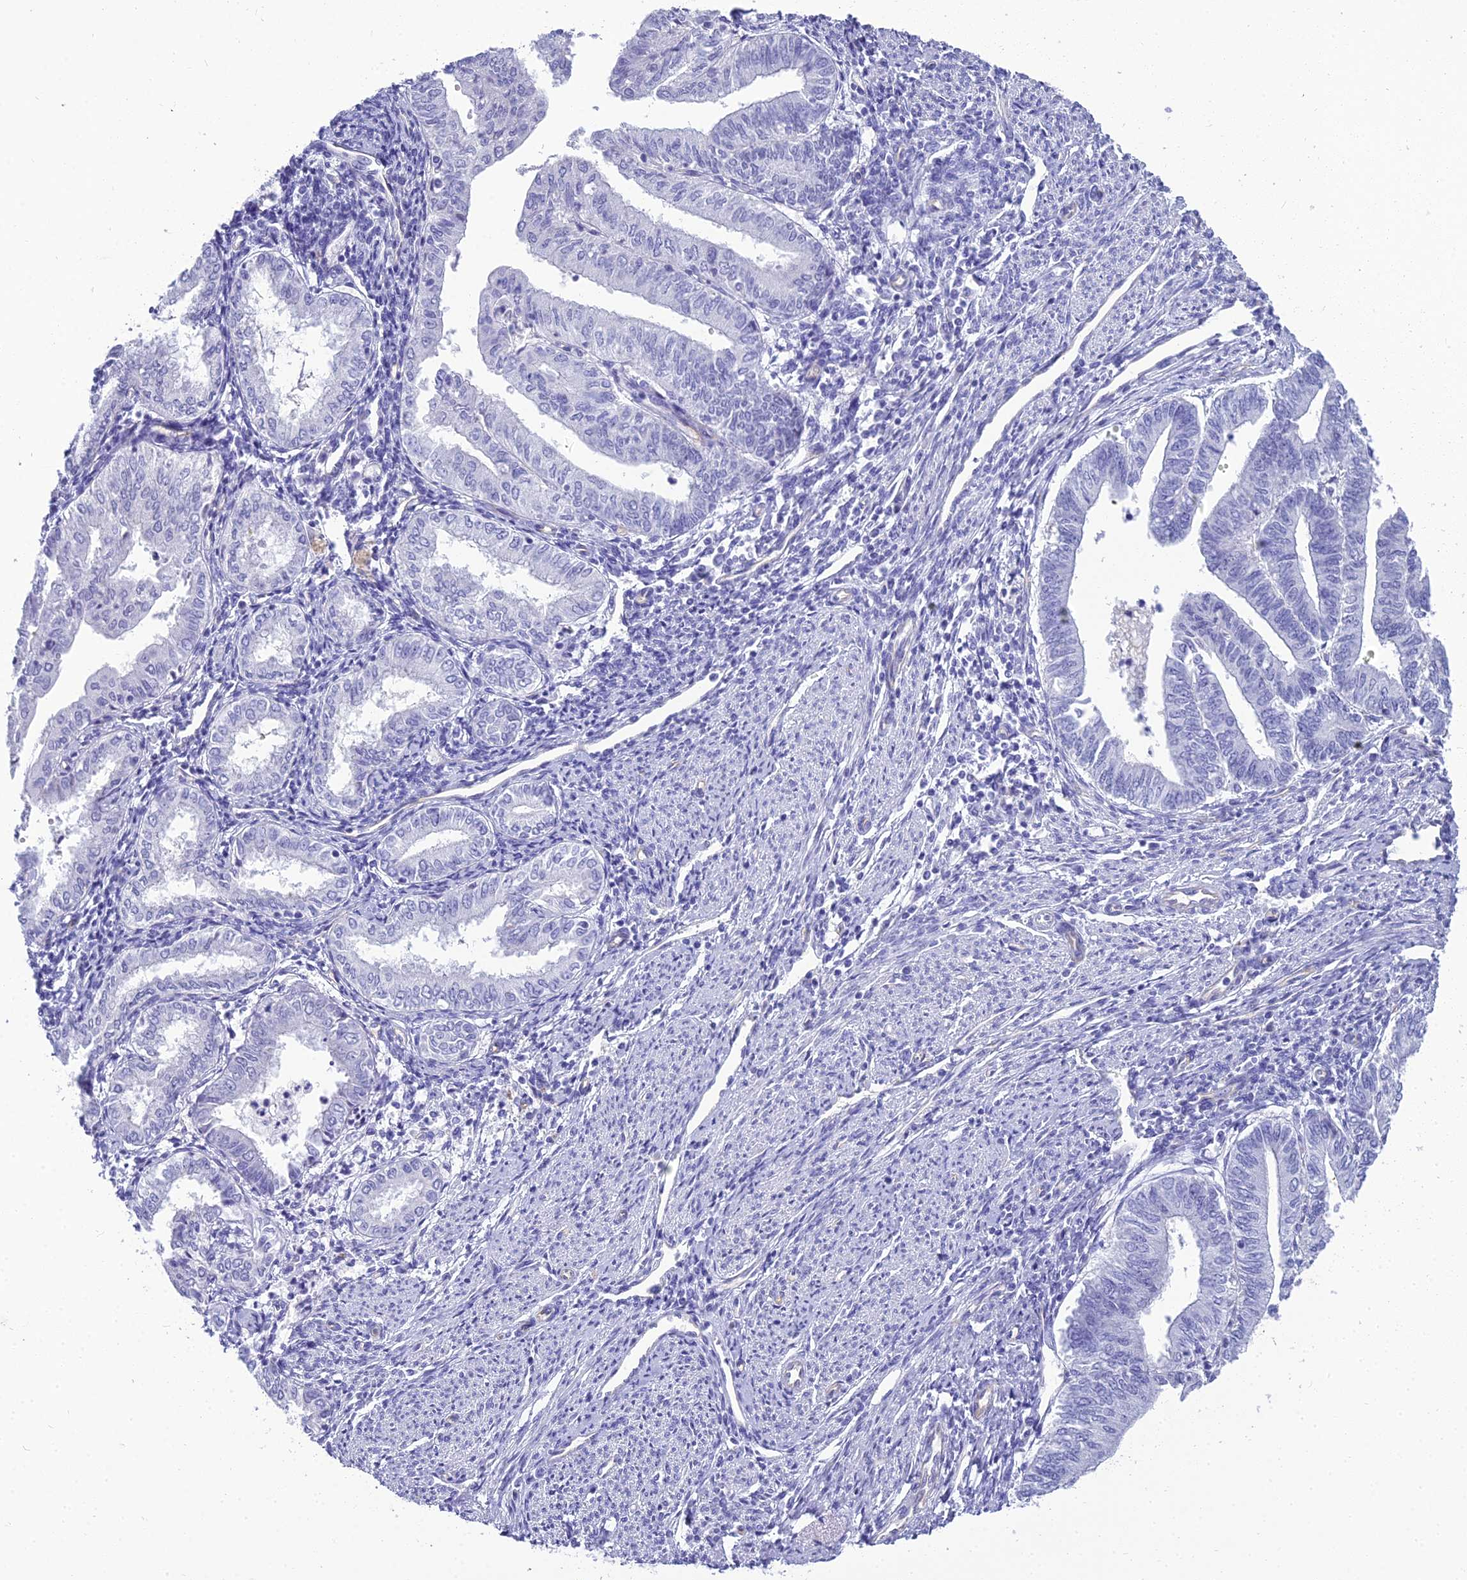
{"staining": {"intensity": "negative", "quantity": "none", "location": "none"}, "tissue": "endometrial cancer", "cell_type": "Tumor cells", "image_type": "cancer", "snomed": [{"axis": "morphology", "description": "Adenocarcinoma, NOS"}, {"axis": "topography", "description": "Endometrium"}], "caption": "This is an immunohistochemistry (IHC) micrograph of endometrial cancer (adenocarcinoma). There is no positivity in tumor cells.", "gene": "NINJ1", "patient": {"sex": "female", "age": 66}}